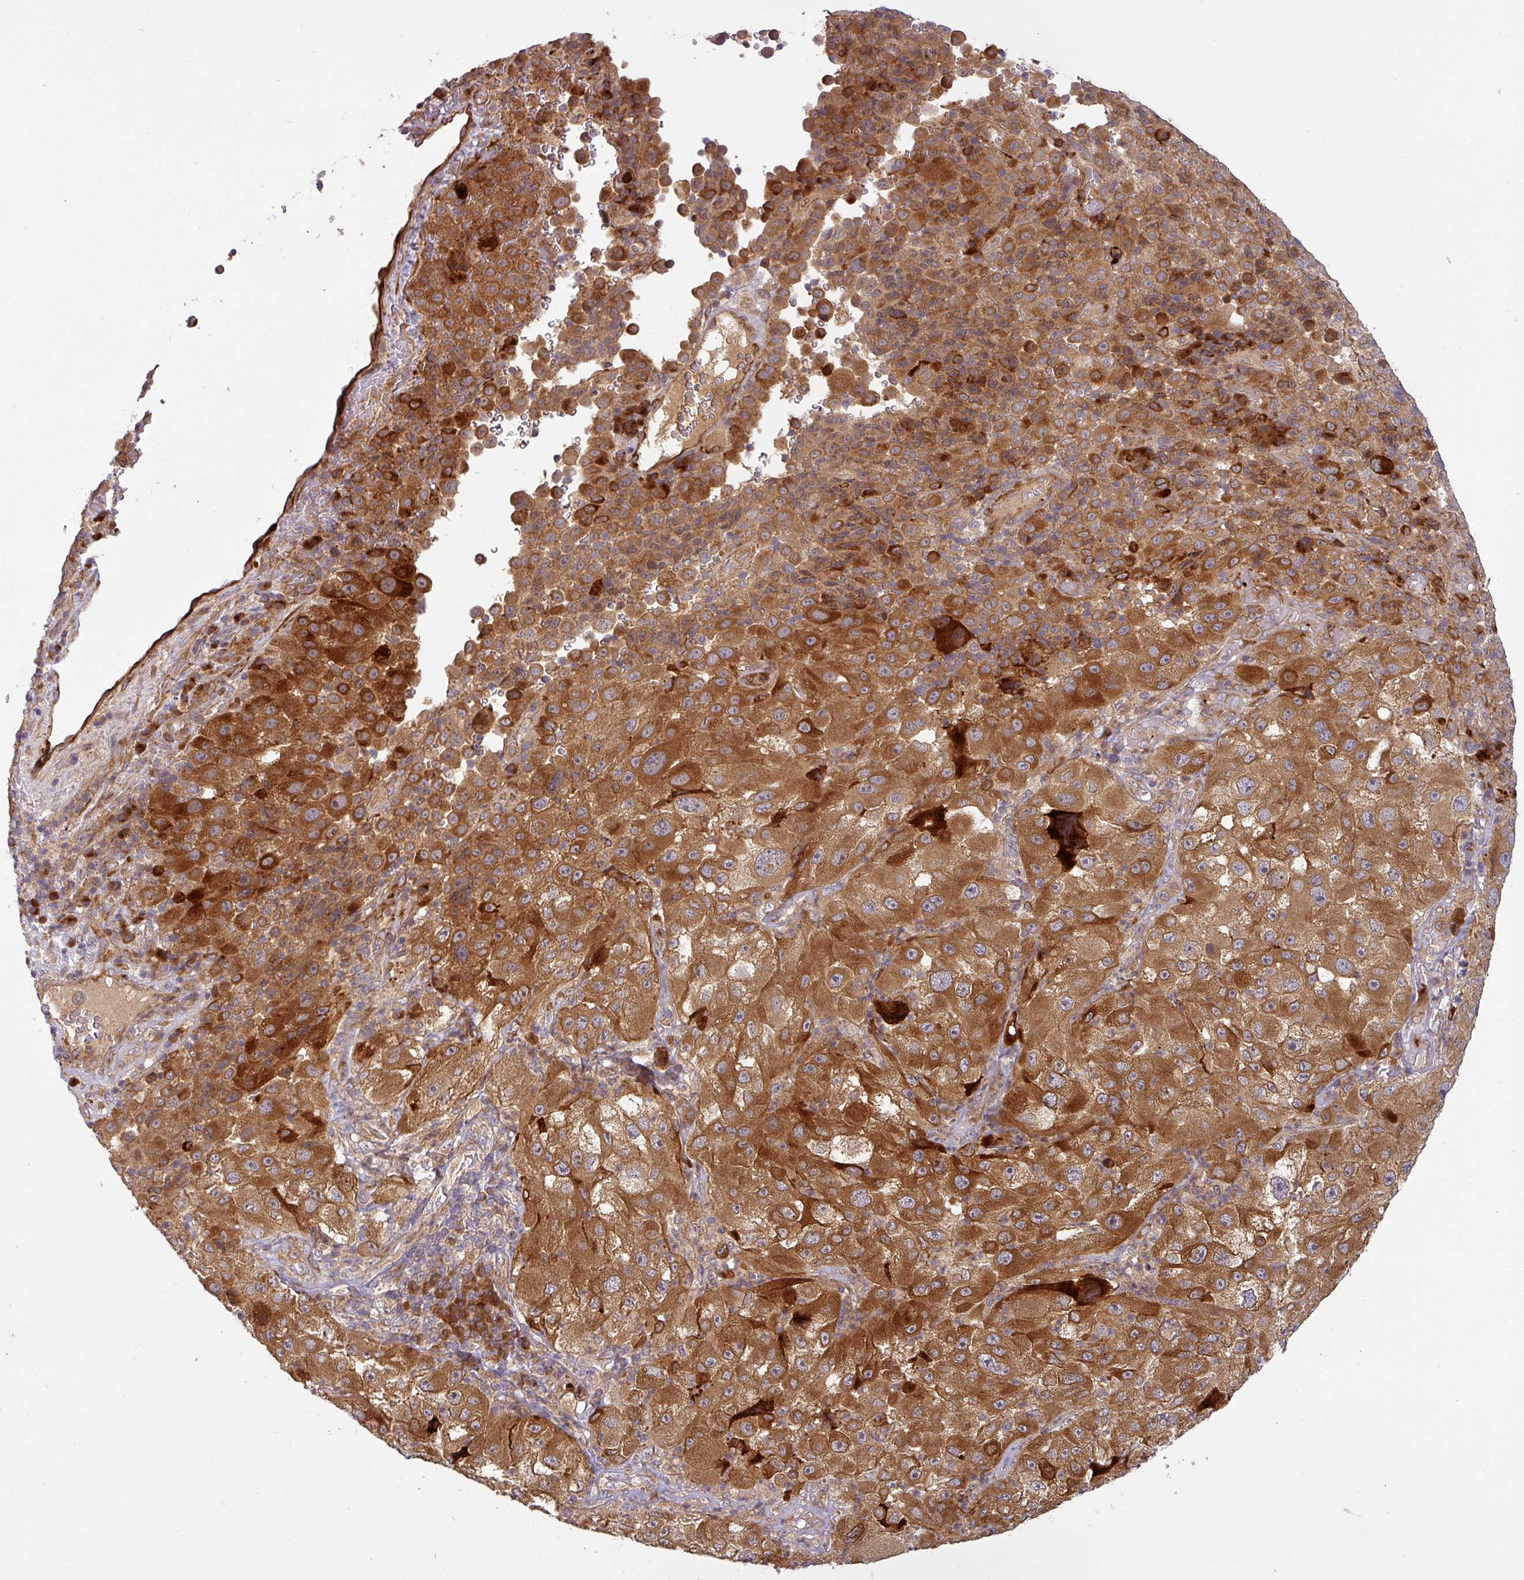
{"staining": {"intensity": "strong", "quantity": ">75%", "location": "cytoplasmic/membranous"}, "tissue": "melanoma", "cell_type": "Tumor cells", "image_type": "cancer", "snomed": [{"axis": "morphology", "description": "Malignant melanoma, Metastatic site"}, {"axis": "topography", "description": "Lymph node"}], "caption": "This image reveals malignant melanoma (metastatic site) stained with immunohistochemistry to label a protein in brown. The cytoplasmic/membranous of tumor cells show strong positivity for the protein. Nuclei are counter-stained blue.", "gene": "ART1", "patient": {"sex": "male", "age": 62}}